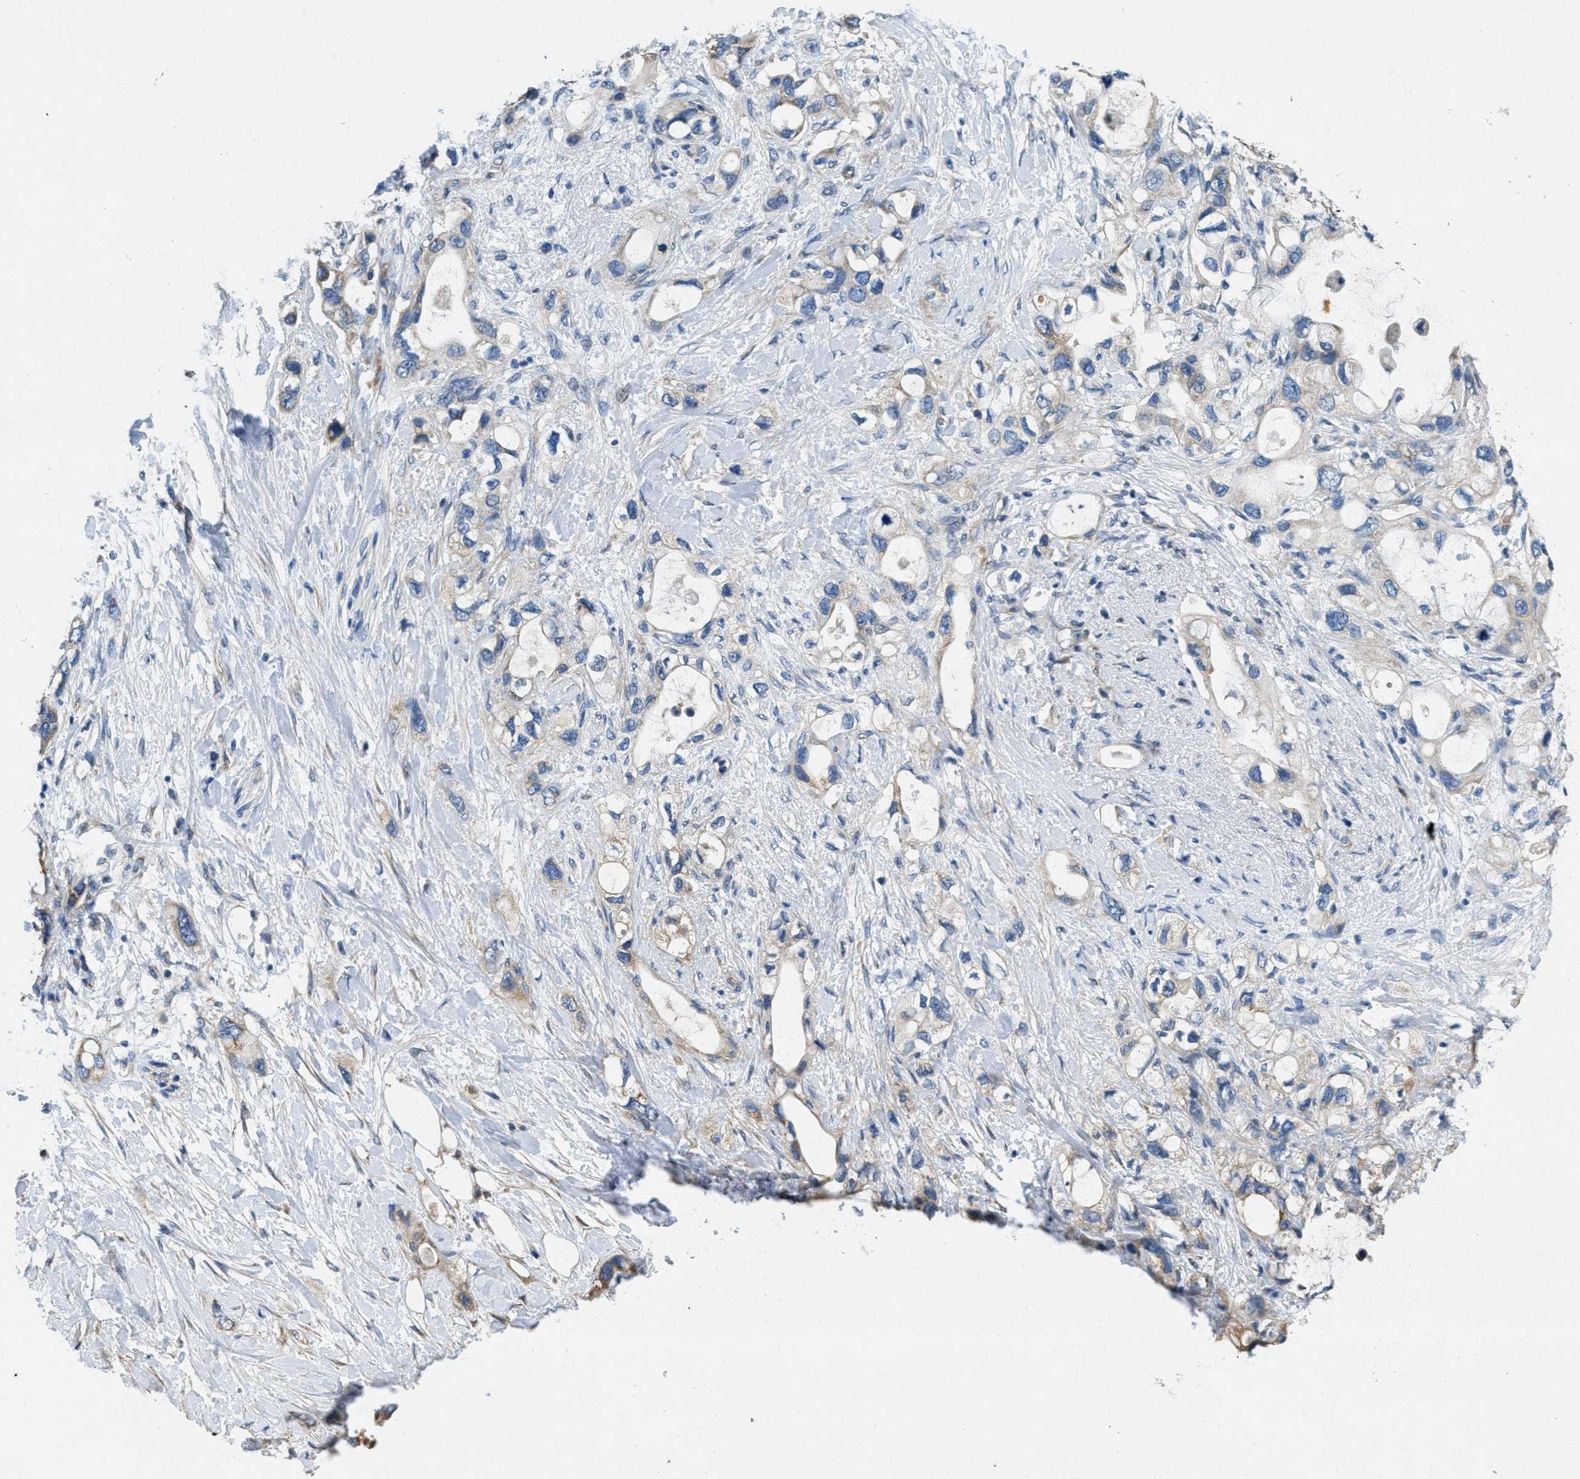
{"staining": {"intensity": "weak", "quantity": "<25%", "location": "cytoplasmic/membranous"}, "tissue": "pancreatic cancer", "cell_type": "Tumor cells", "image_type": "cancer", "snomed": [{"axis": "morphology", "description": "Adenocarcinoma, NOS"}, {"axis": "topography", "description": "Pancreas"}], "caption": "Human pancreatic adenocarcinoma stained for a protein using IHC demonstrates no expression in tumor cells.", "gene": "TOMM70", "patient": {"sex": "female", "age": 56}}